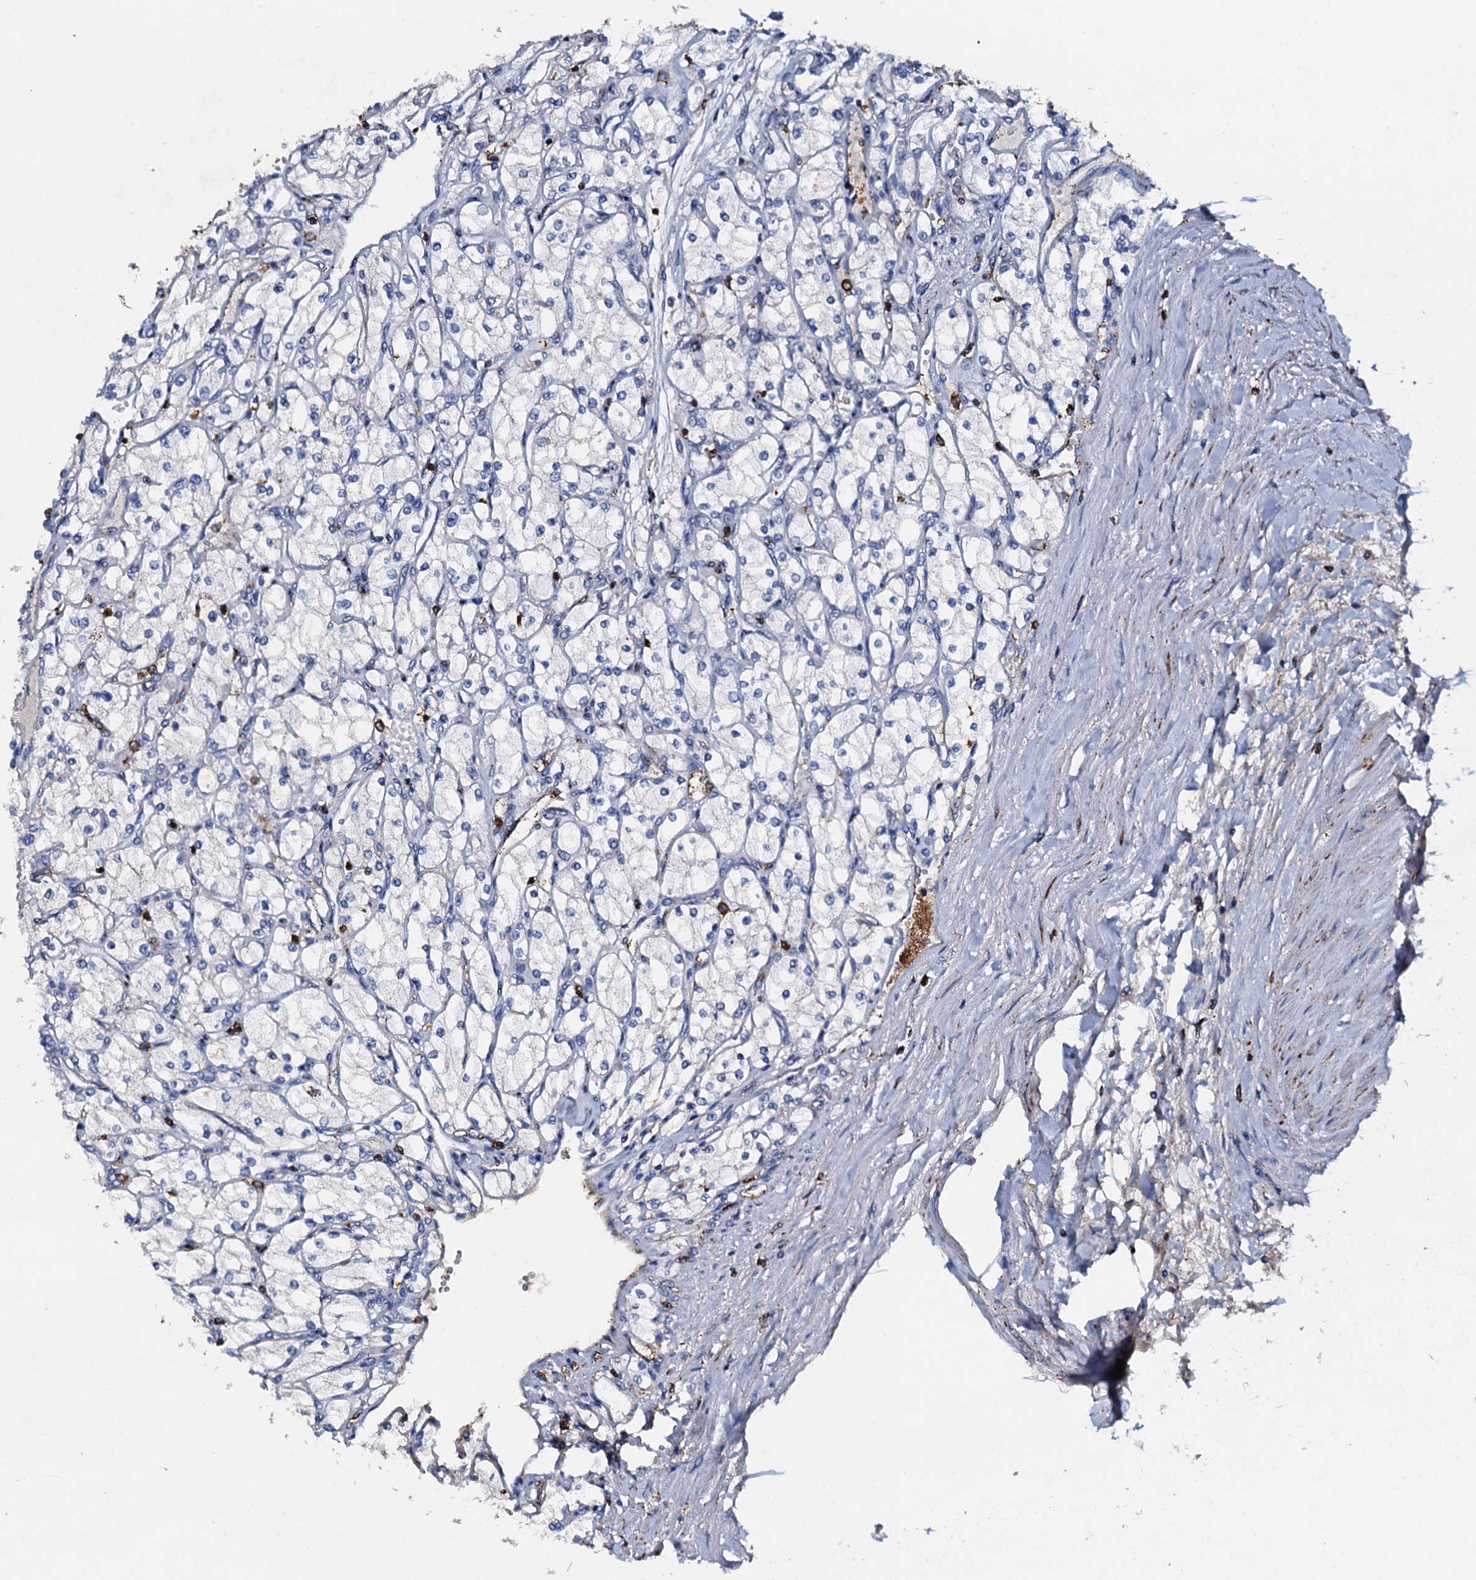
{"staining": {"intensity": "negative", "quantity": "none", "location": "none"}, "tissue": "renal cancer", "cell_type": "Tumor cells", "image_type": "cancer", "snomed": [{"axis": "morphology", "description": "Adenocarcinoma, NOS"}, {"axis": "topography", "description": "Kidney"}], "caption": "High magnification brightfield microscopy of renal cancer stained with DAB (brown) and counterstained with hematoxylin (blue): tumor cells show no significant staining.", "gene": "MS4A4E", "patient": {"sex": "male", "age": 80}}